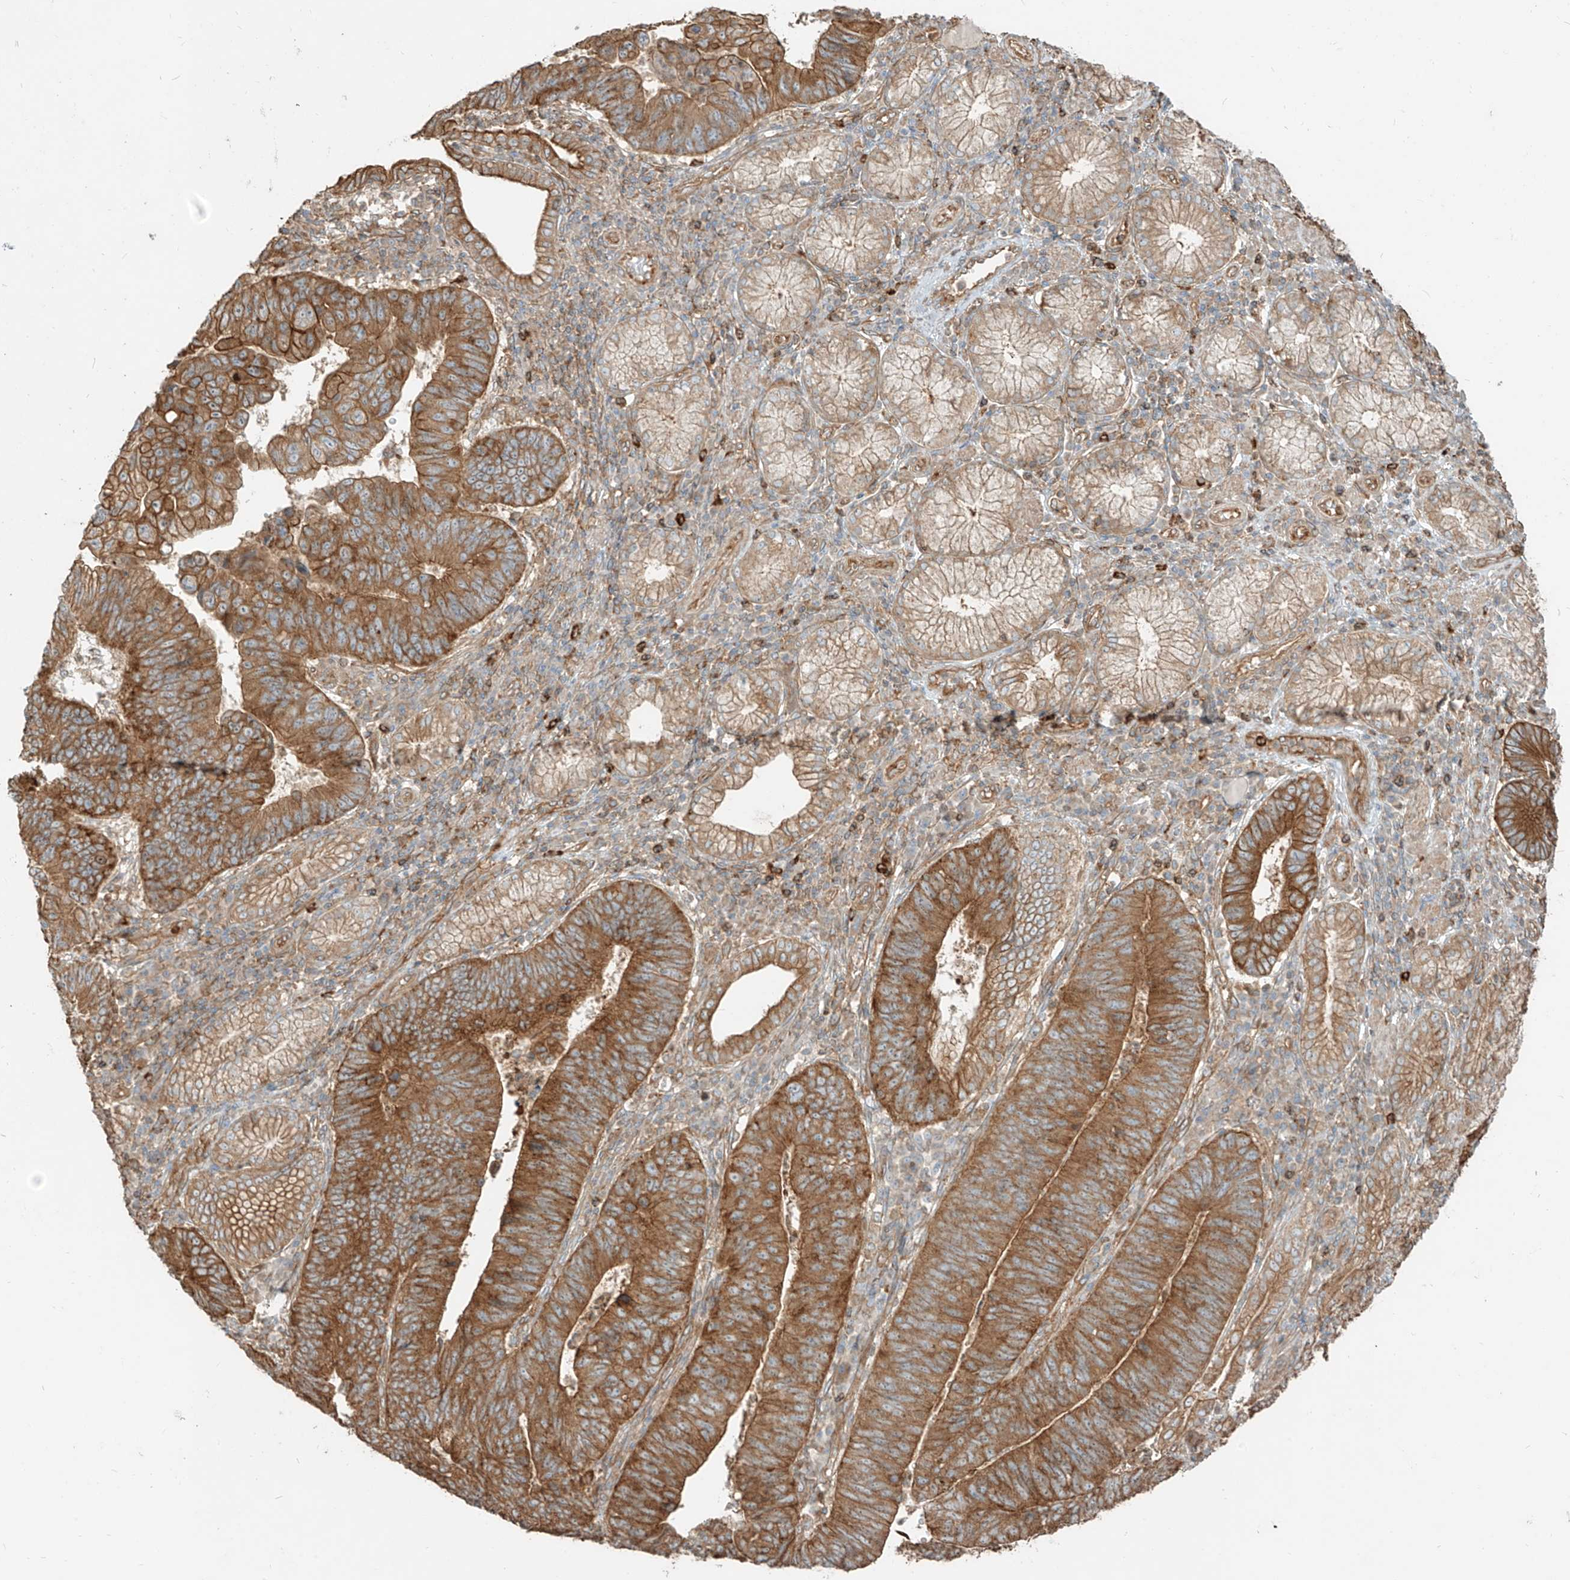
{"staining": {"intensity": "moderate", "quantity": ">75%", "location": "cytoplasmic/membranous"}, "tissue": "stomach cancer", "cell_type": "Tumor cells", "image_type": "cancer", "snomed": [{"axis": "morphology", "description": "Adenocarcinoma, NOS"}, {"axis": "topography", "description": "Stomach"}], "caption": "Stomach cancer tissue reveals moderate cytoplasmic/membranous expression in approximately >75% of tumor cells, visualized by immunohistochemistry.", "gene": "CCDC115", "patient": {"sex": "male", "age": 59}}